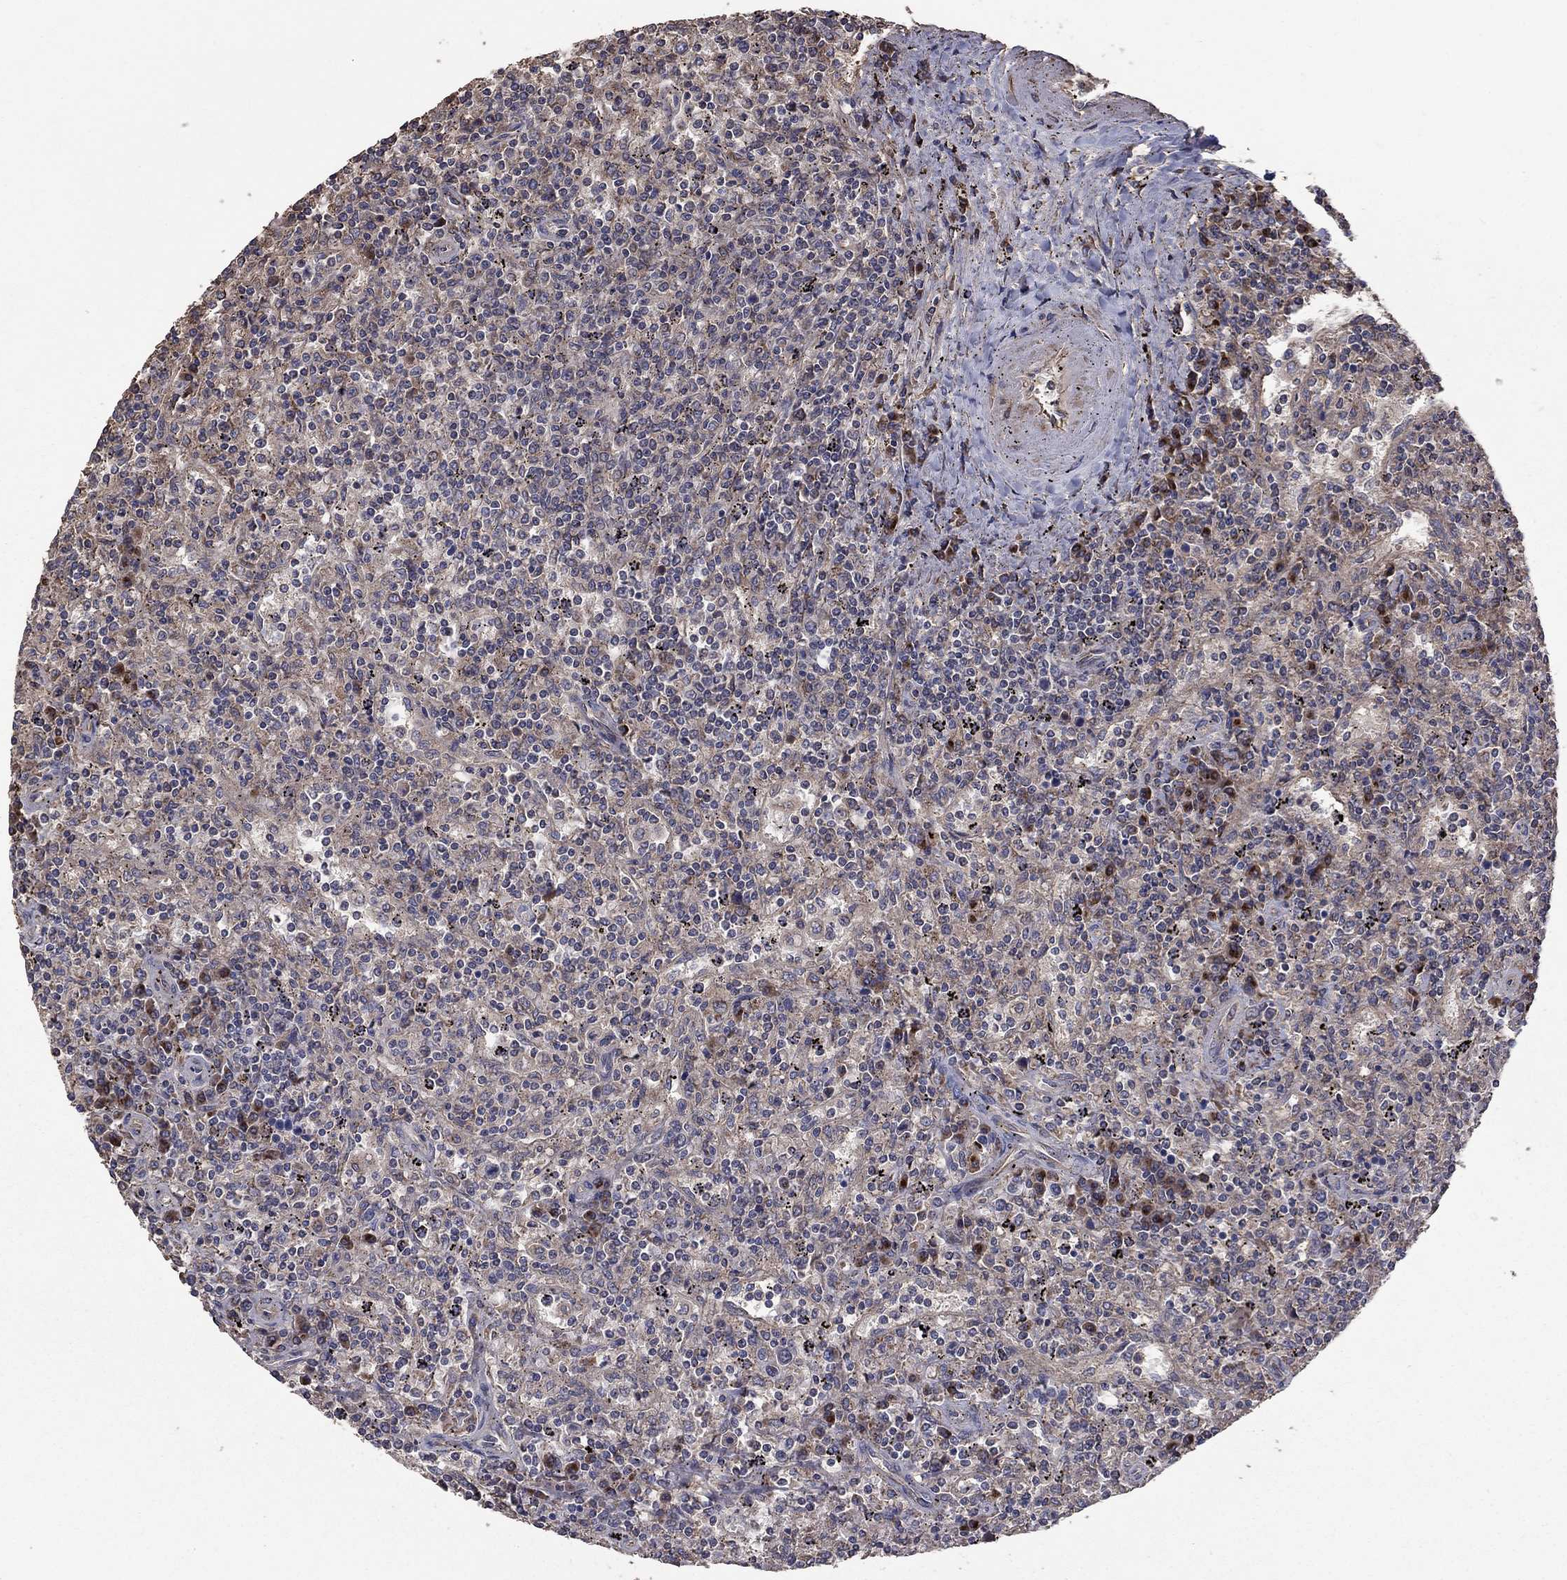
{"staining": {"intensity": "negative", "quantity": "none", "location": "none"}, "tissue": "lymphoma", "cell_type": "Tumor cells", "image_type": "cancer", "snomed": [{"axis": "morphology", "description": "Malignant lymphoma, non-Hodgkin's type, Low grade"}, {"axis": "topography", "description": "Spleen"}], "caption": "Histopathology image shows no significant protein staining in tumor cells of malignant lymphoma, non-Hodgkin's type (low-grade).", "gene": "FLT4", "patient": {"sex": "male", "age": 62}}